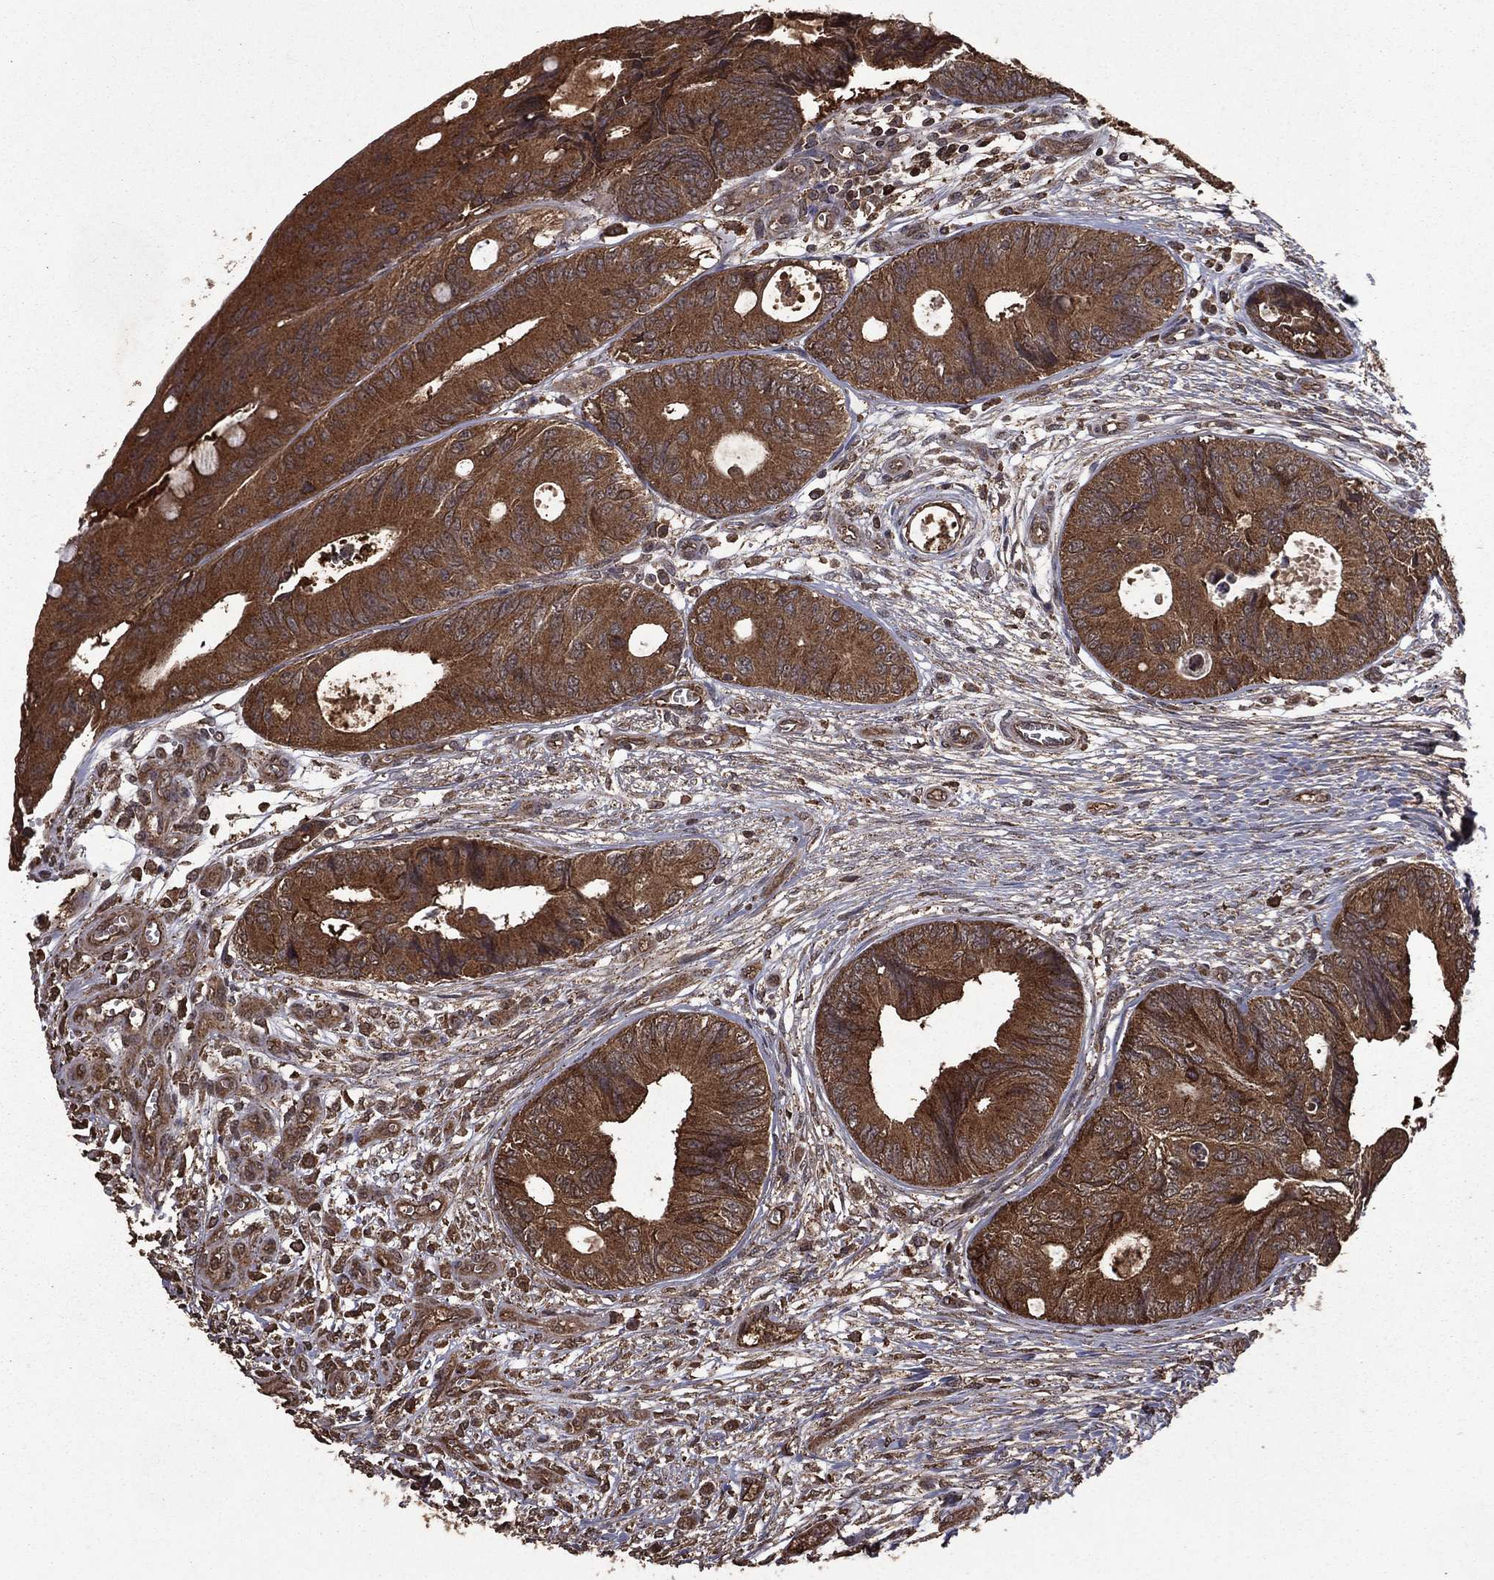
{"staining": {"intensity": "moderate", "quantity": ">75%", "location": "cytoplasmic/membranous"}, "tissue": "colorectal cancer", "cell_type": "Tumor cells", "image_type": "cancer", "snomed": [{"axis": "morphology", "description": "Normal tissue, NOS"}, {"axis": "morphology", "description": "Adenocarcinoma, NOS"}, {"axis": "topography", "description": "Colon"}], "caption": "IHC (DAB) staining of colorectal cancer (adenocarcinoma) demonstrates moderate cytoplasmic/membranous protein expression in approximately >75% of tumor cells.", "gene": "BIRC6", "patient": {"sex": "male", "age": 65}}